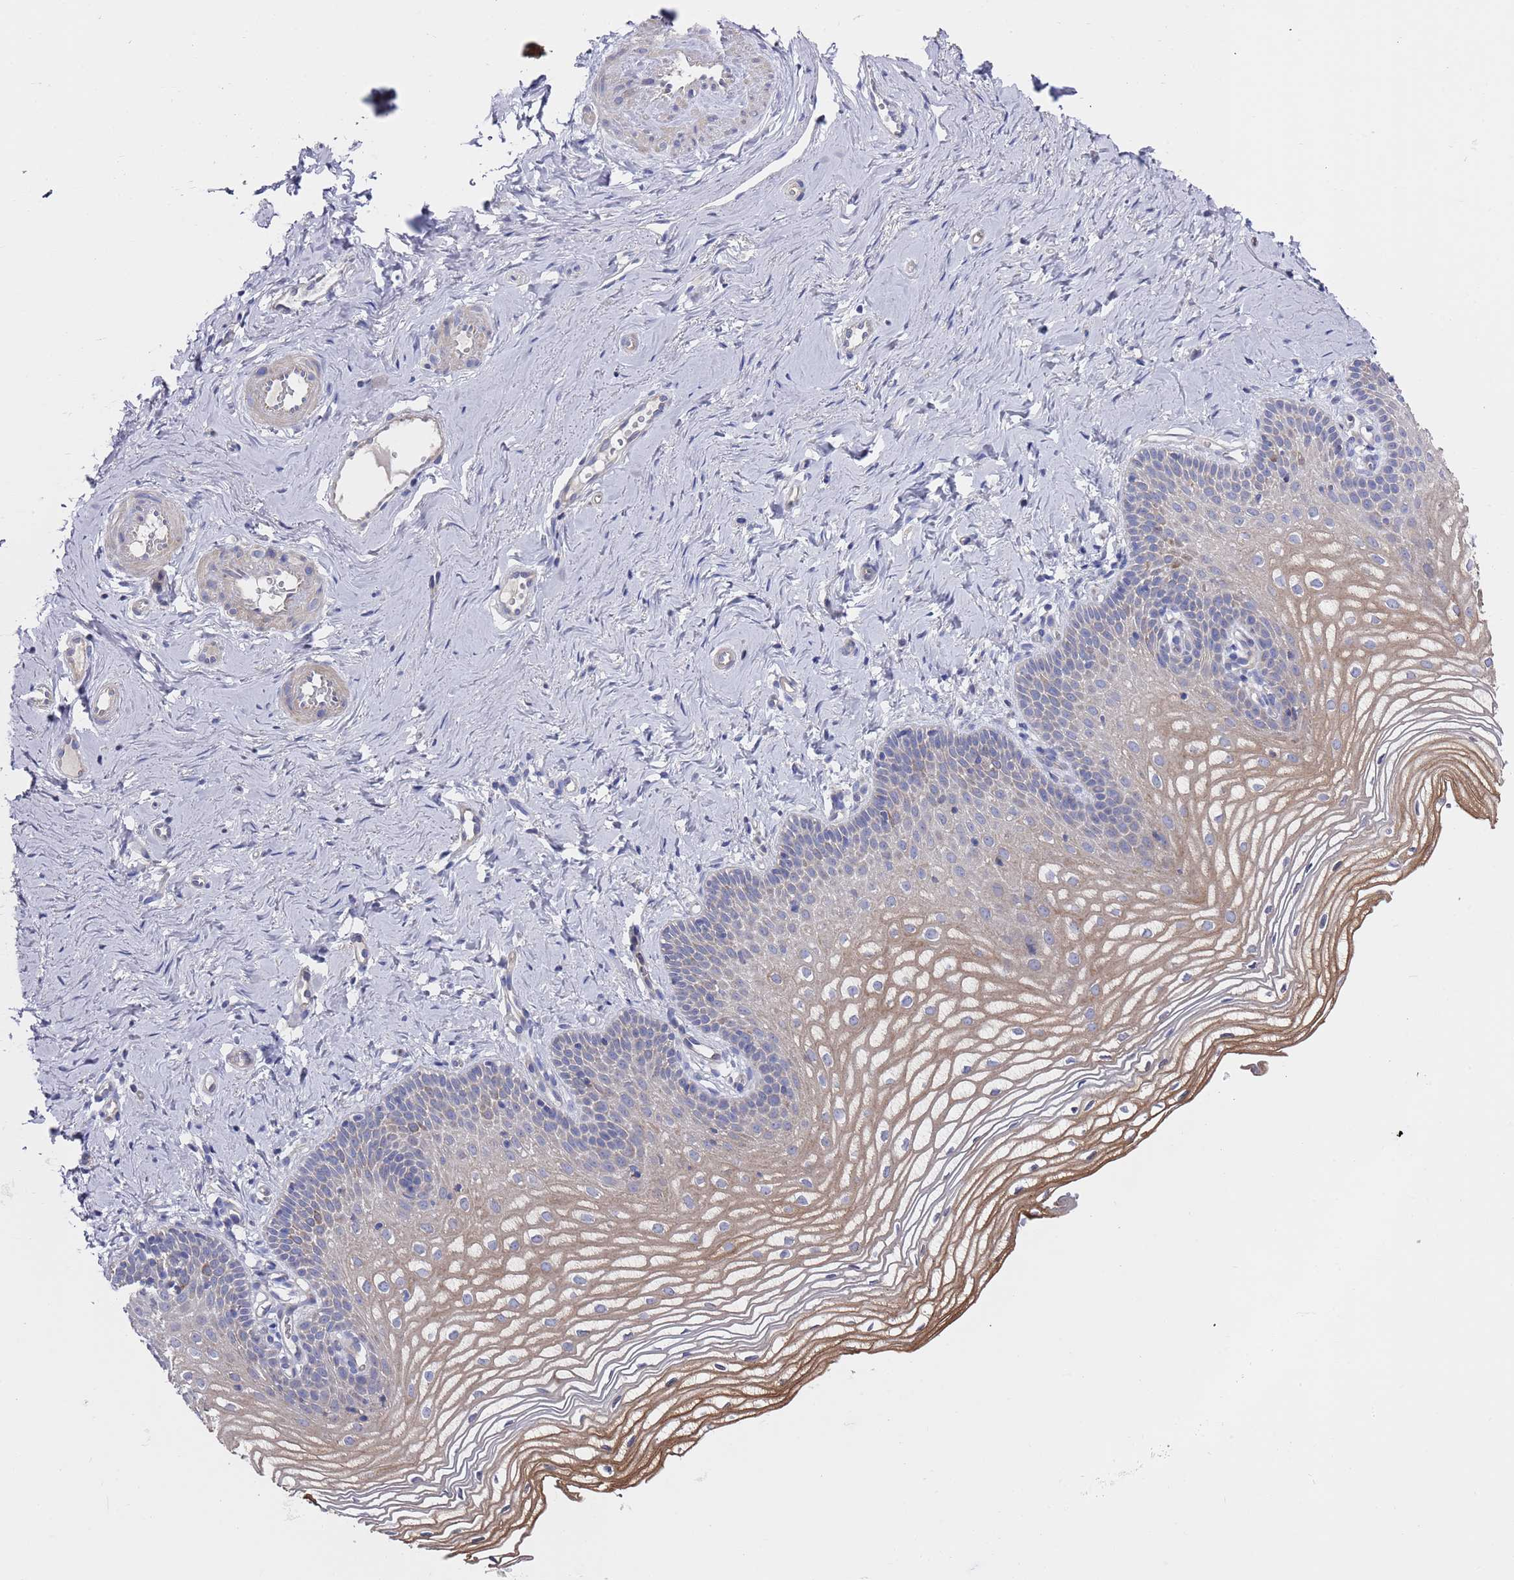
{"staining": {"intensity": "moderate", "quantity": "<25%", "location": "cytoplasmic/membranous"}, "tissue": "vagina", "cell_type": "Squamous epithelial cells", "image_type": "normal", "snomed": [{"axis": "morphology", "description": "Normal tissue, NOS"}, {"axis": "topography", "description": "Vagina"}], "caption": "Human vagina stained for a protein (brown) exhibits moderate cytoplasmic/membranous positive expression in approximately <25% of squamous epithelial cells.", "gene": "SCAPER", "patient": {"sex": "female", "age": 56}}